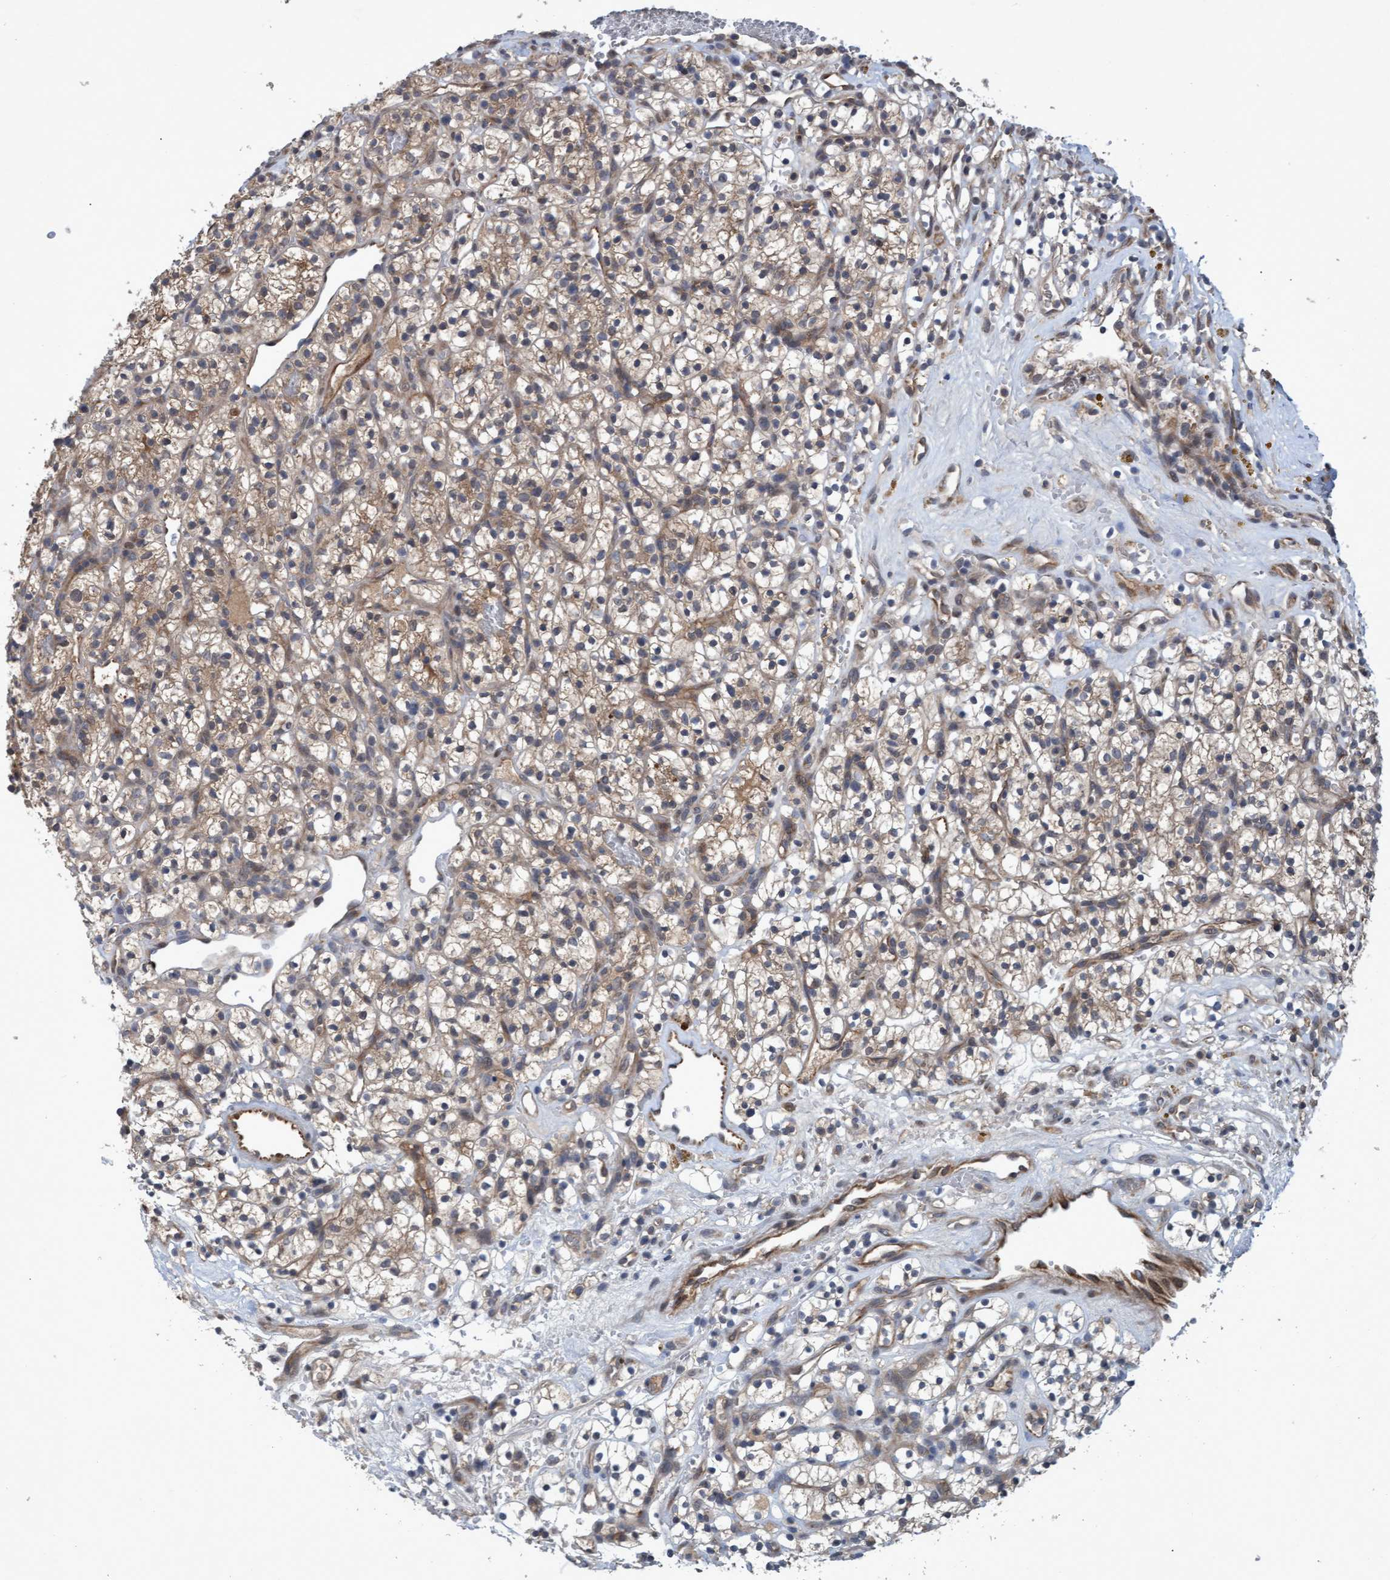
{"staining": {"intensity": "moderate", "quantity": ">75%", "location": "cytoplasmic/membranous"}, "tissue": "renal cancer", "cell_type": "Tumor cells", "image_type": "cancer", "snomed": [{"axis": "morphology", "description": "Adenocarcinoma, NOS"}, {"axis": "topography", "description": "Kidney"}], "caption": "IHC image of neoplastic tissue: renal cancer (adenocarcinoma) stained using immunohistochemistry reveals medium levels of moderate protein expression localized specifically in the cytoplasmic/membranous of tumor cells, appearing as a cytoplasmic/membranous brown color.", "gene": "PSMB6", "patient": {"sex": "female", "age": 57}}